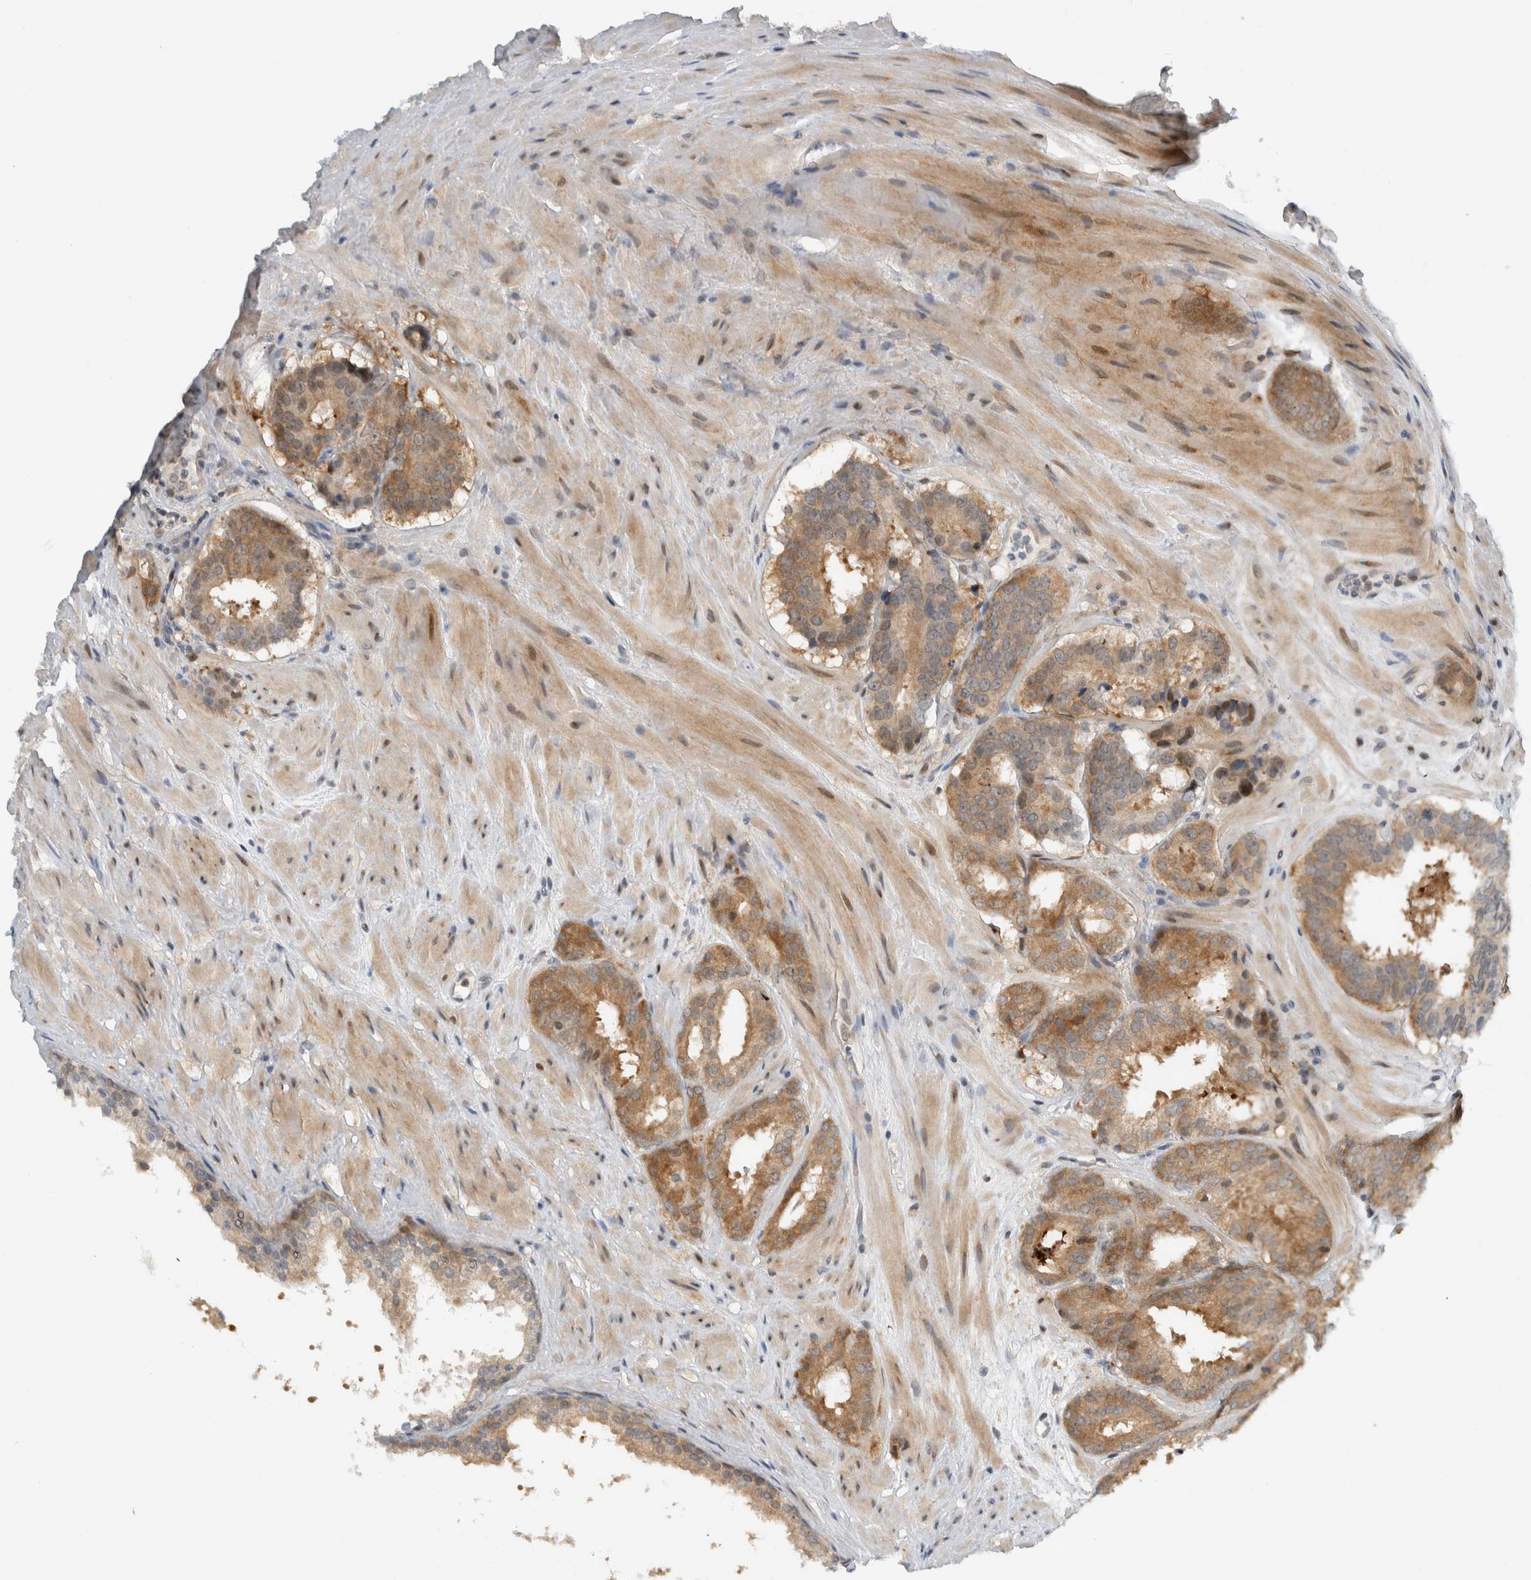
{"staining": {"intensity": "moderate", "quantity": "25%-75%", "location": "cytoplasmic/membranous"}, "tissue": "prostate cancer", "cell_type": "Tumor cells", "image_type": "cancer", "snomed": [{"axis": "morphology", "description": "Adenocarcinoma, Low grade"}, {"axis": "topography", "description": "Prostate"}], "caption": "This is a histology image of IHC staining of prostate cancer, which shows moderate expression in the cytoplasmic/membranous of tumor cells.", "gene": "NCR3LG1", "patient": {"sex": "male", "age": 69}}